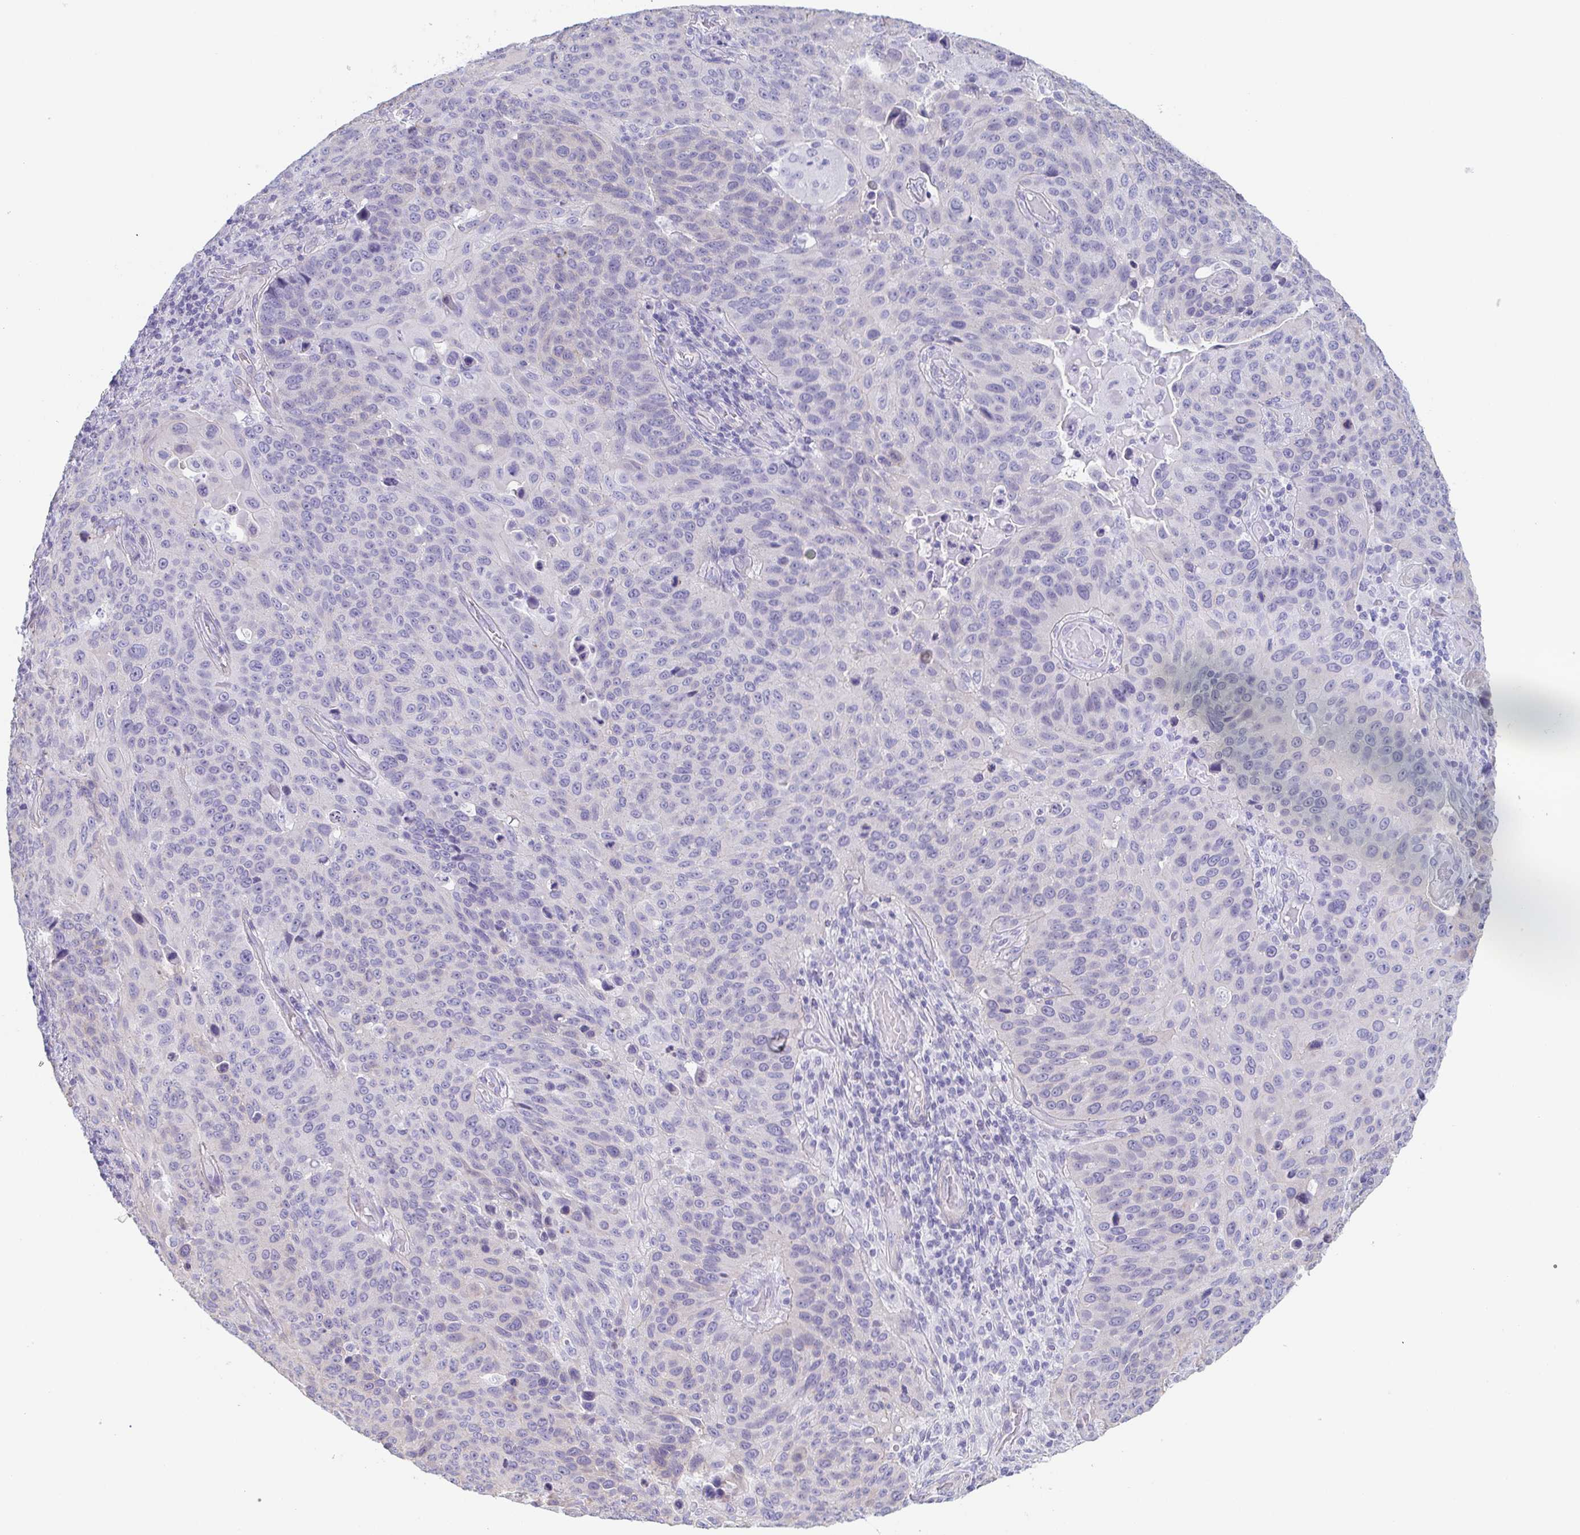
{"staining": {"intensity": "negative", "quantity": "none", "location": "none"}, "tissue": "lung cancer", "cell_type": "Tumor cells", "image_type": "cancer", "snomed": [{"axis": "morphology", "description": "Squamous cell carcinoma, NOS"}, {"axis": "topography", "description": "Lung"}], "caption": "Immunohistochemistry image of human lung squamous cell carcinoma stained for a protein (brown), which demonstrates no positivity in tumor cells.", "gene": "PRR4", "patient": {"sex": "male", "age": 68}}